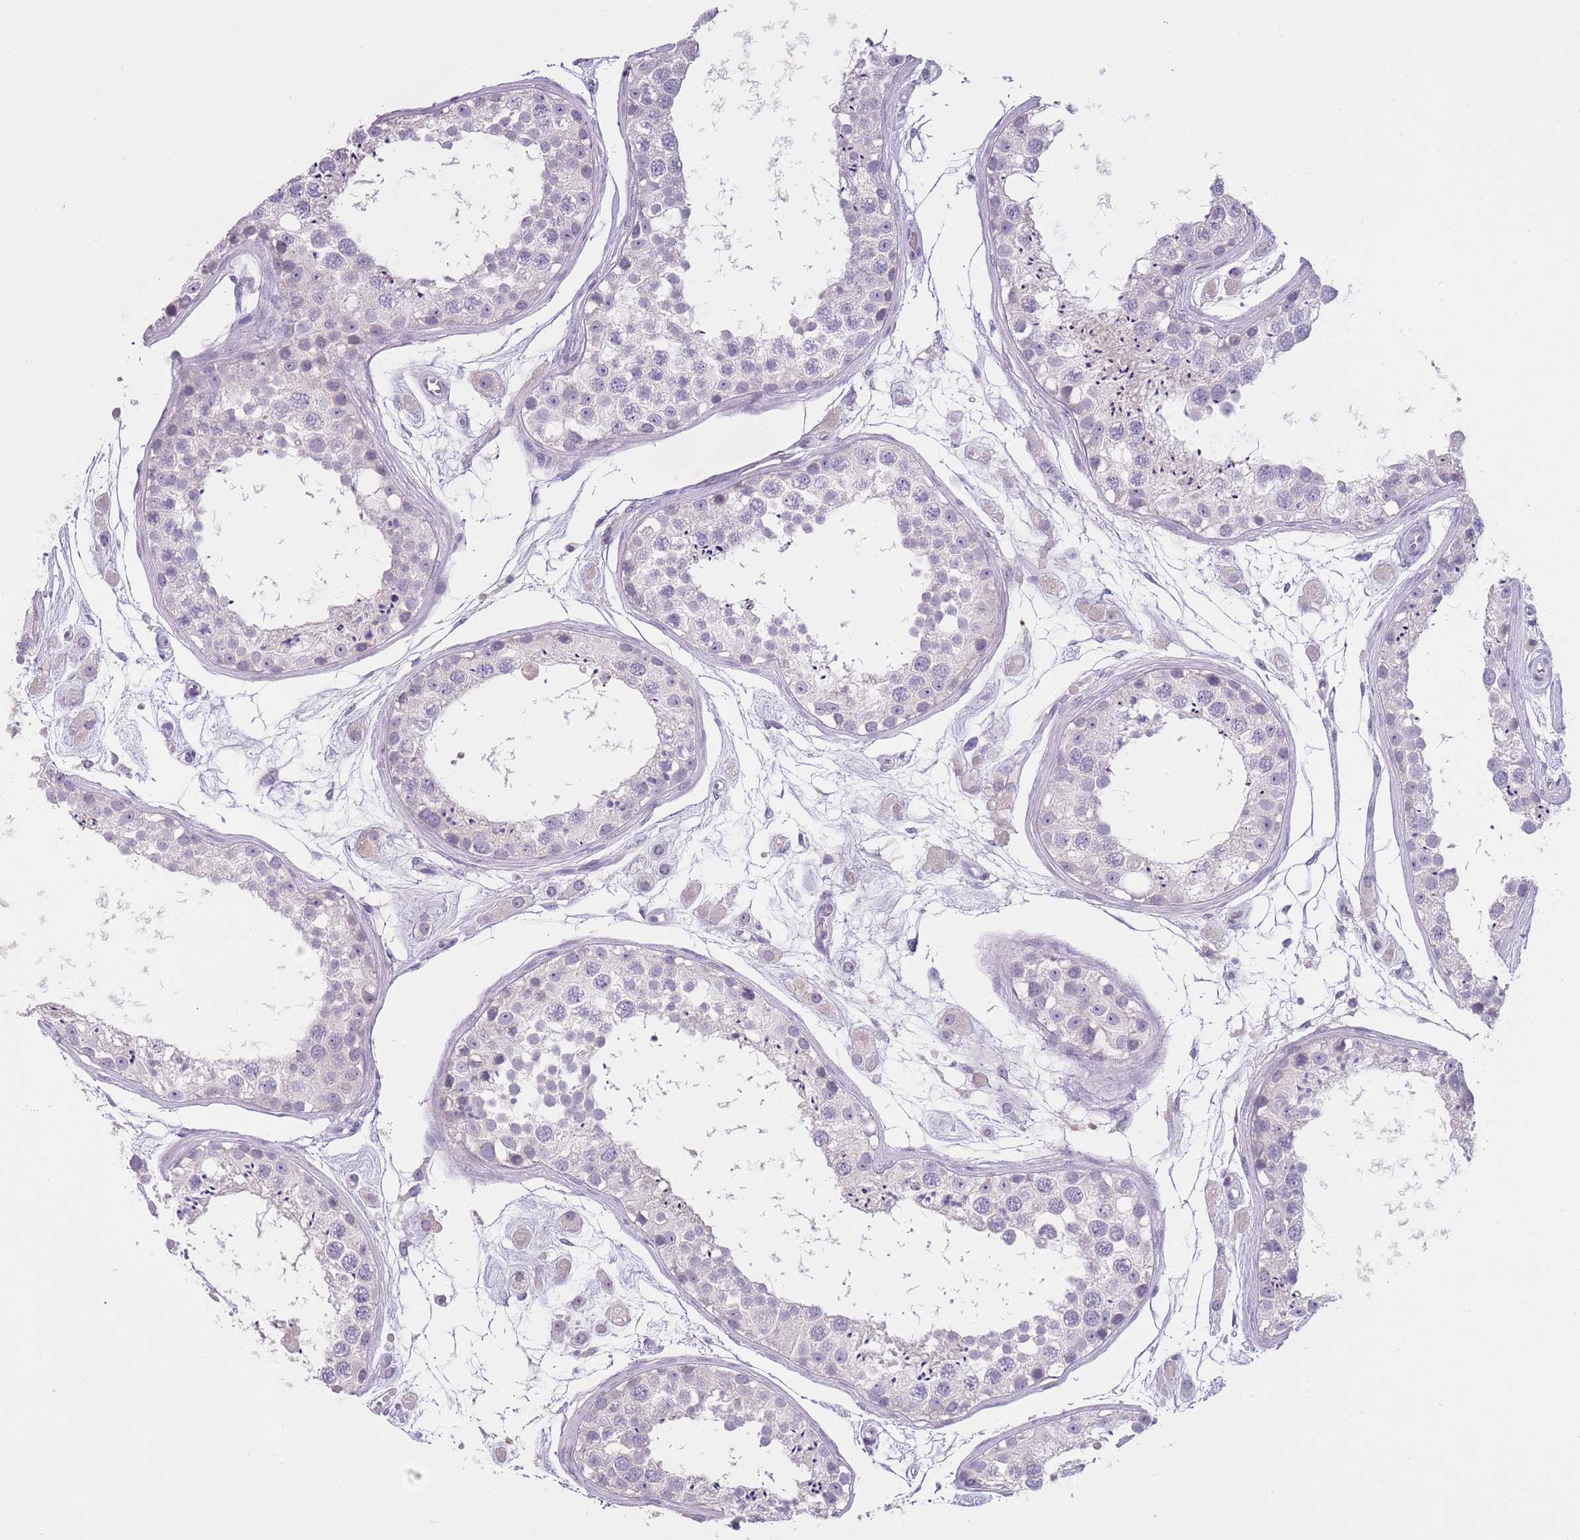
{"staining": {"intensity": "negative", "quantity": "none", "location": "none"}, "tissue": "testis", "cell_type": "Cells in seminiferous ducts", "image_type": "normal", "snomed": [{"axis": "morphology", "description": "Normal tissue, NOS"}, {"axis": "topography", "description": "Testis"}], "caption": "Immunohistochemistry image of benign human testis stained for a protein (brown), which reveals no positivity in cells in seminiferous ducts. Brightfield microscopy of immunohistochemistry stained with DAB (3,3'-diaminobenzidine) (brown) and hematoxylin (blue), captured at high magnification.", "gene": "SLC35E3", "patient": {"sex": "male", "age": 25}}